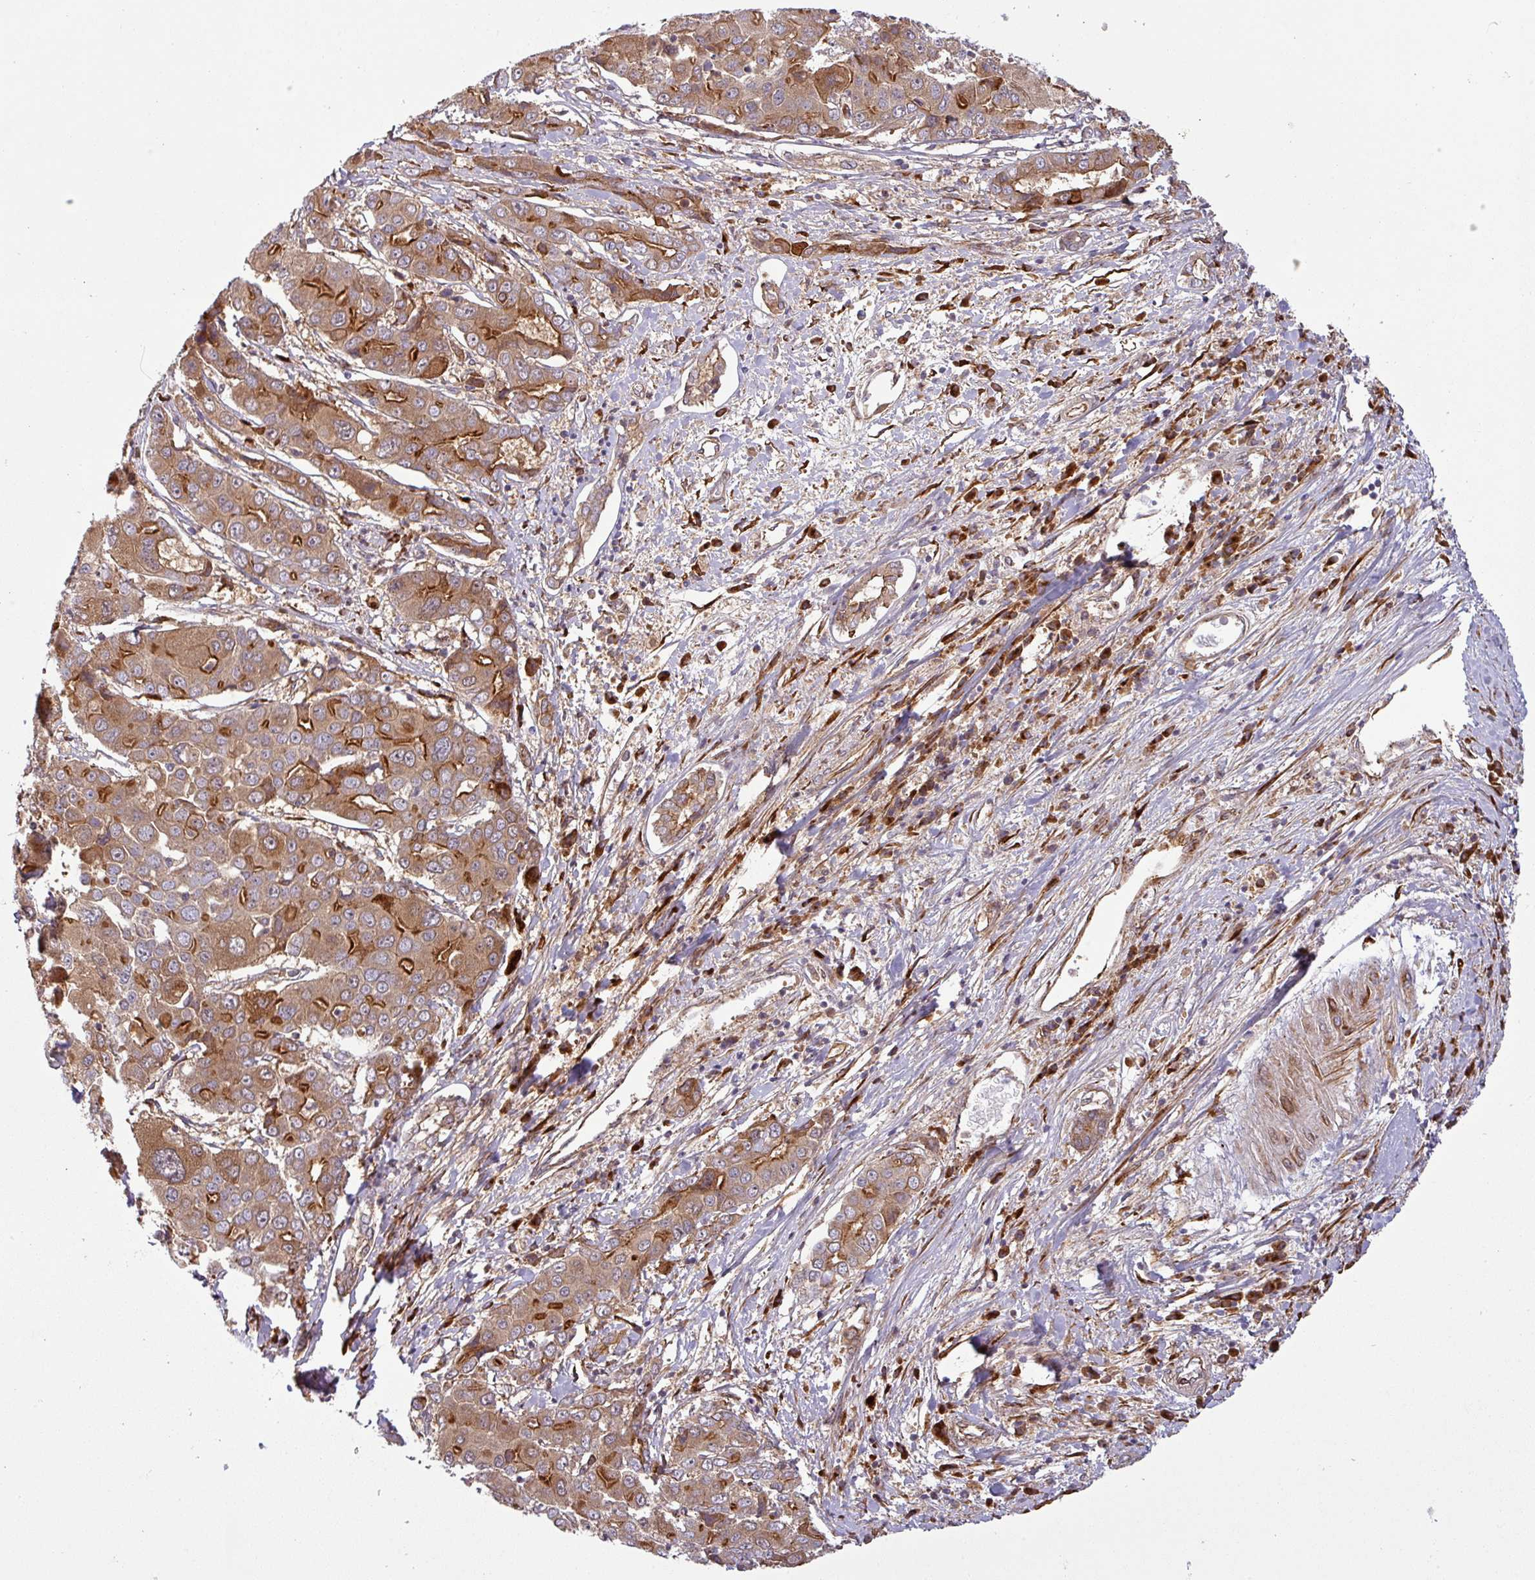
{"staining": {"intensity": "strong", "quantity": ">75%", "location": "cytoplasmic/membranous"}, "tissue": "liver cancer", "cell_type": "Tumor cells", "image_type": "cancer", "snomed": [{"axis": "morphology", "description": "Cholangiocarcinoma"}, {"axis": "topography", "description": "Liver"}], "caption": "Immunohistochemistry photomicrograph of human liver cancer stained for a protein (brown), which demonstrates high levels of strong cytoplasmic/membranous expression in approximately >75% of tumor cells.", "gene": "ART1", "patient": {"sex": "male", "age": 67}}